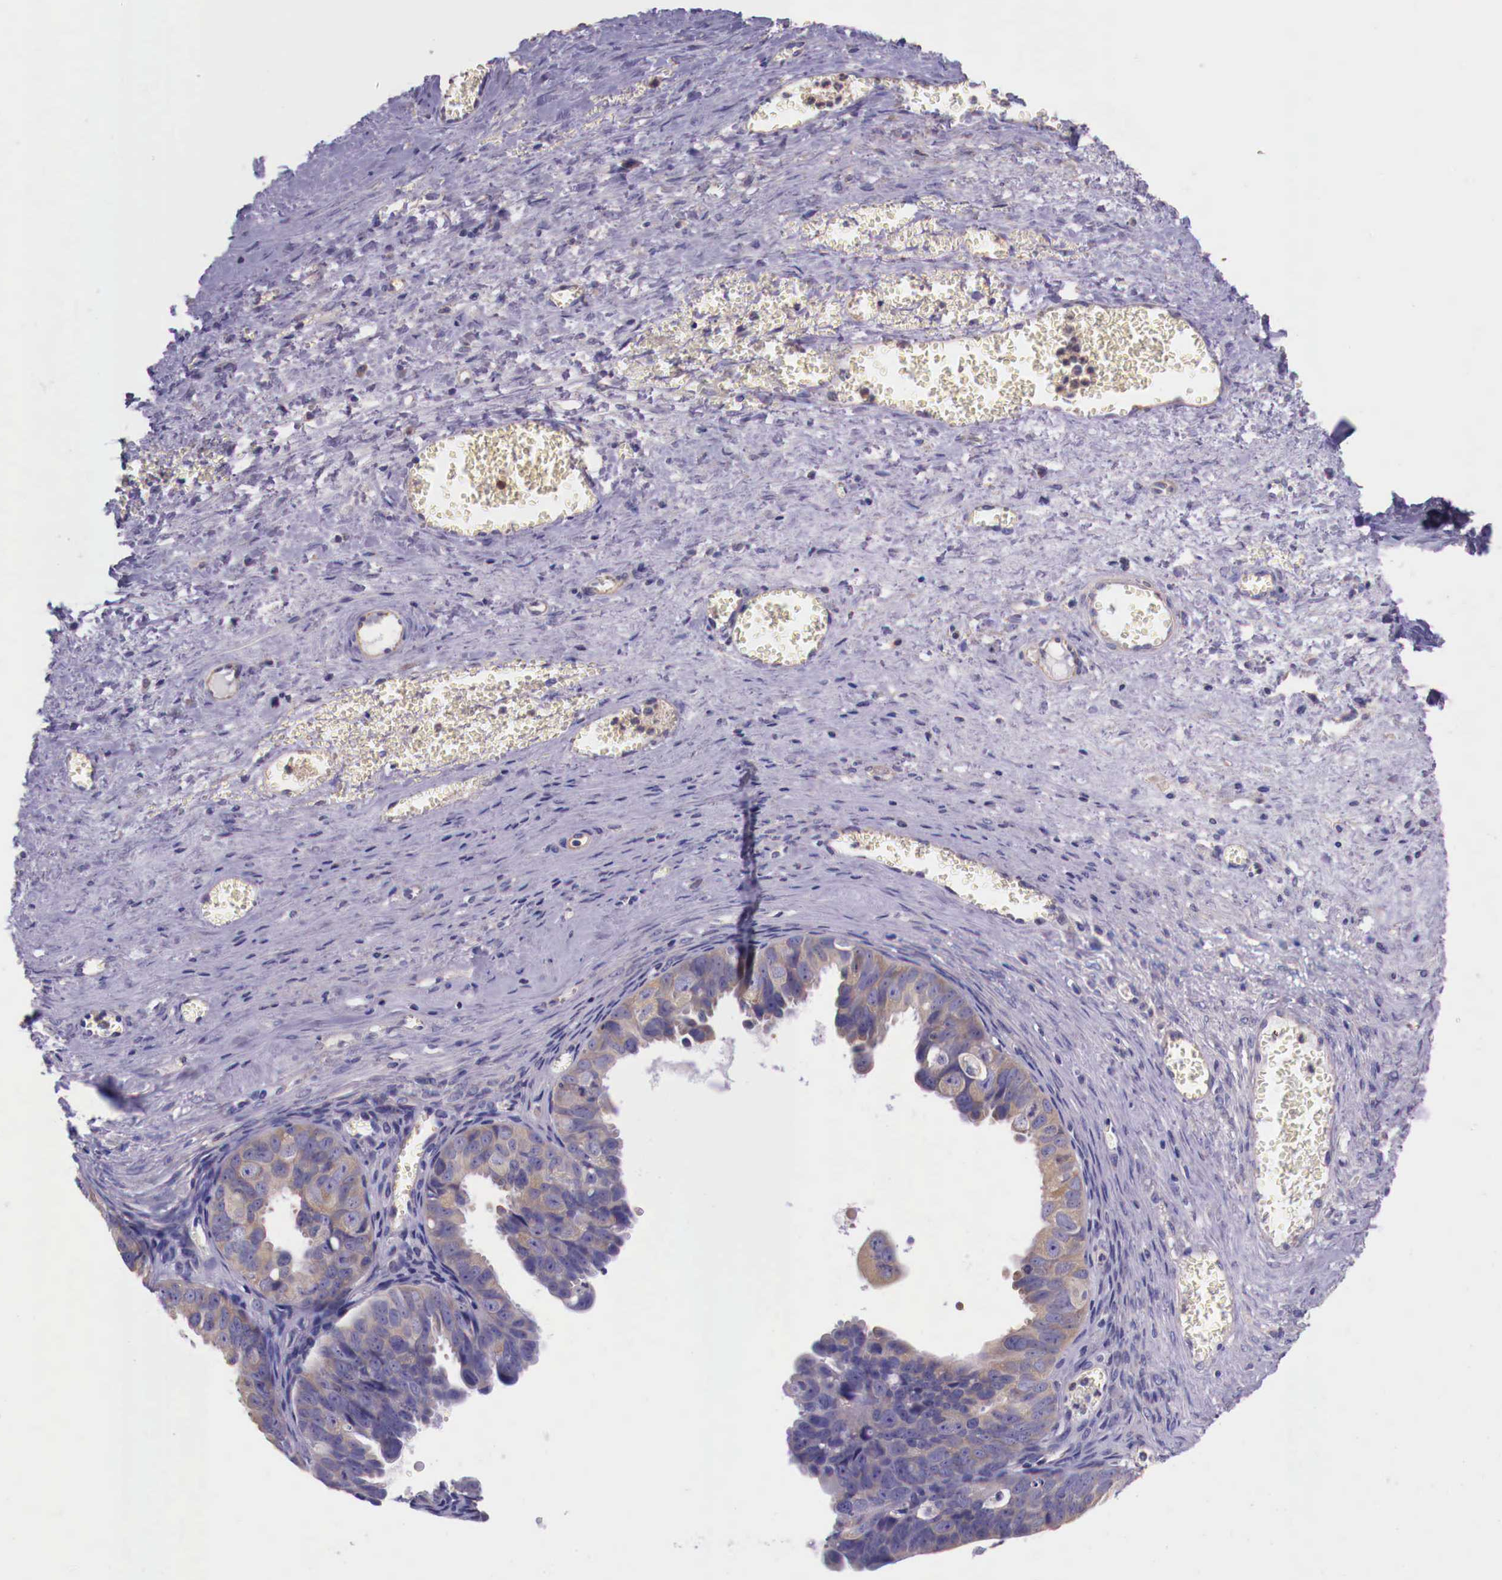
{"staining": {"intensity": "weak", "quantity": ">75%", "location": "cytoplasmic/membranous"}, "tissue": "ovarian cancer", "cell_type": "Tumor cells", "image_type": "cancer", "snomed": [{"axis": "morphology", "description": "Carcinoma, endometroid"}, {"axis": "topography", "description": "Ovary"}], "caption": "A low amount of weak cytoplasmic/membranous positivity is appreciated in approximately >75% of tumor cells in ovarian cancer (endometroid carcinoma) tissue.", "gene": "GRIPAP1", "patient": {"sex": "female", "age": 85}}